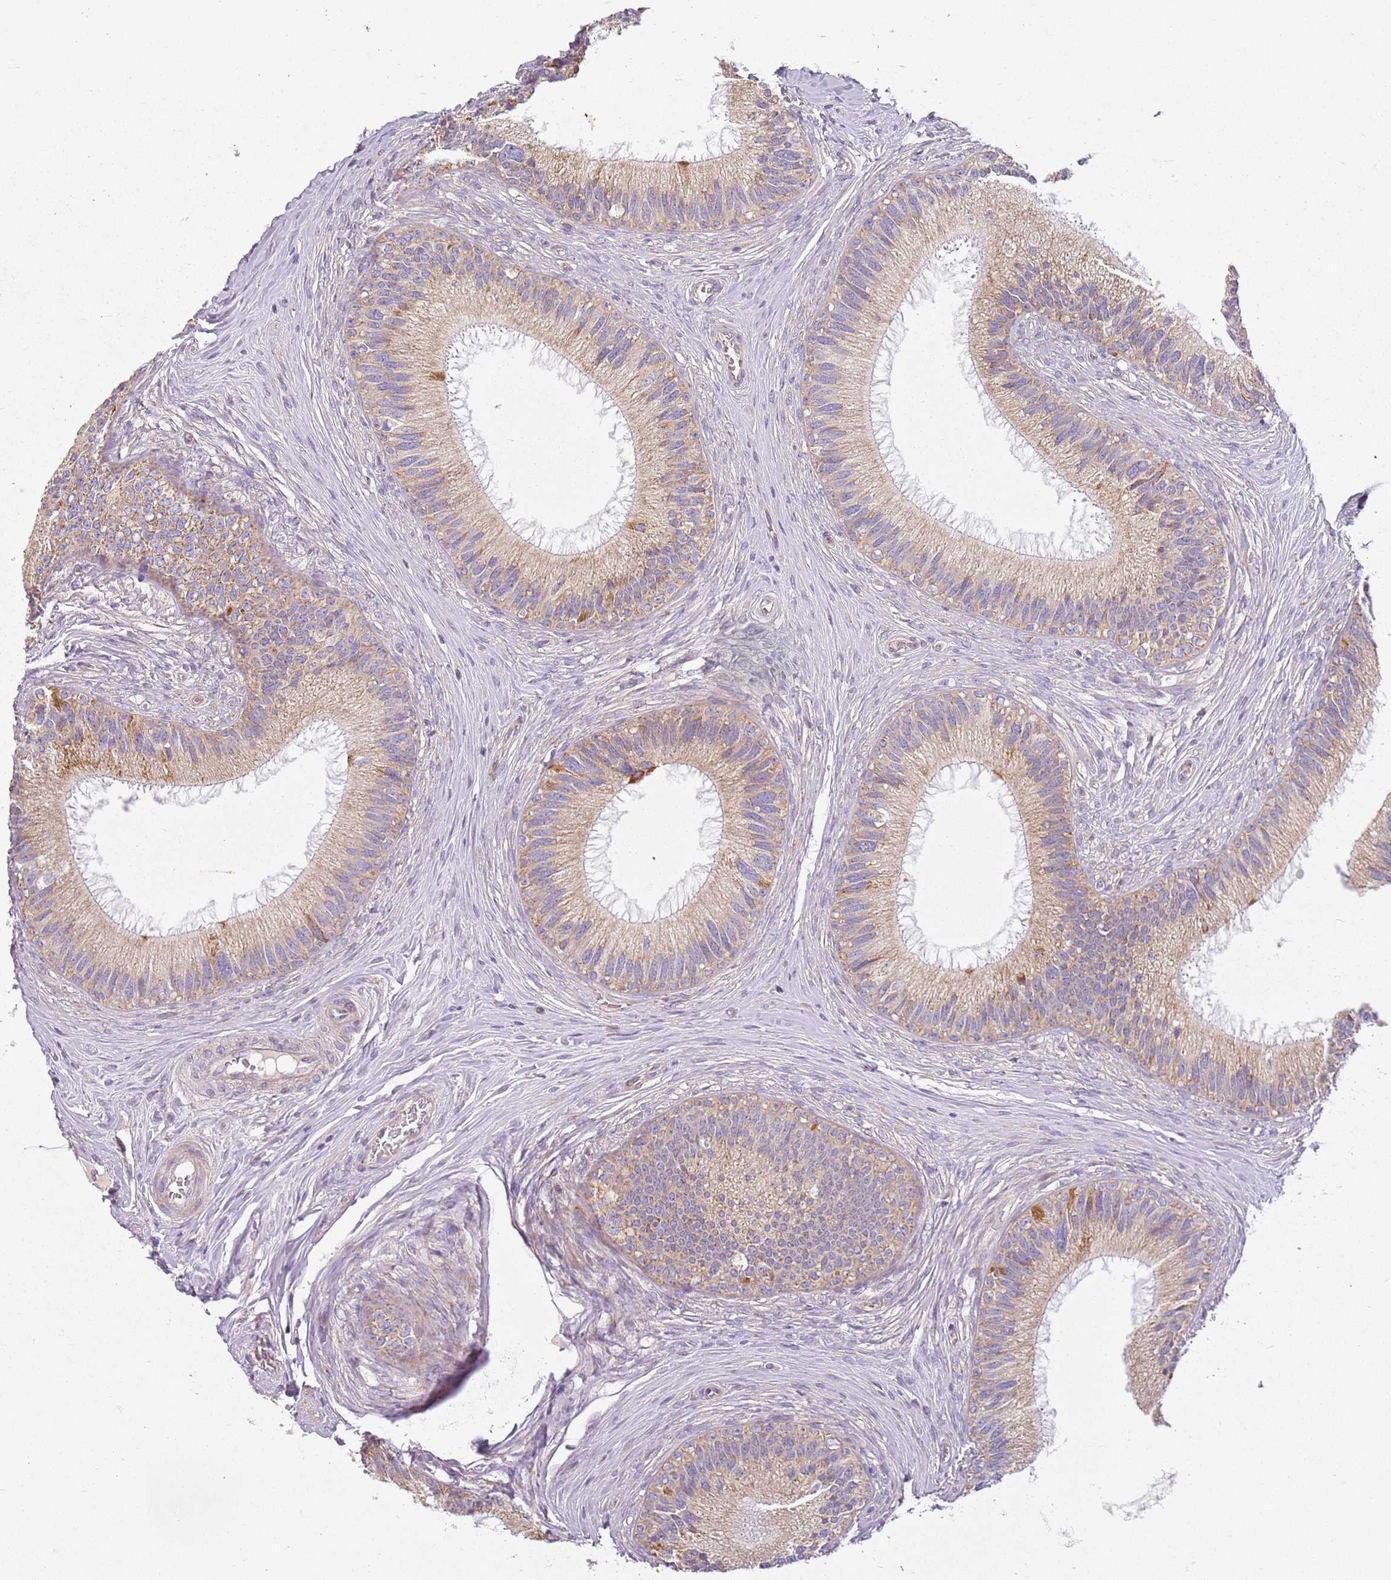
{"staining": {"intensity": "weak", "quantity": ">75%", "location": "cytoplasmic/membranous"}, "tissue": "epididymis", "cell_type": "Glandular cells", "image_type": "normal", "snomed": [{"axis": "morphology", "description": "Normal tissue, NOS"}, {"axis": "topography", "description": "Epididymis"}], "caption": "Immunohistochemistry (IHC) photomicrograph of normal human epididymis stained for a protein (brown), which shows low levels of weak cytoplasmic/membranous staining in about >75% of glandular cells.", "gene": "TMEM200C", "patient": {"sex": "male", "age": 27}}